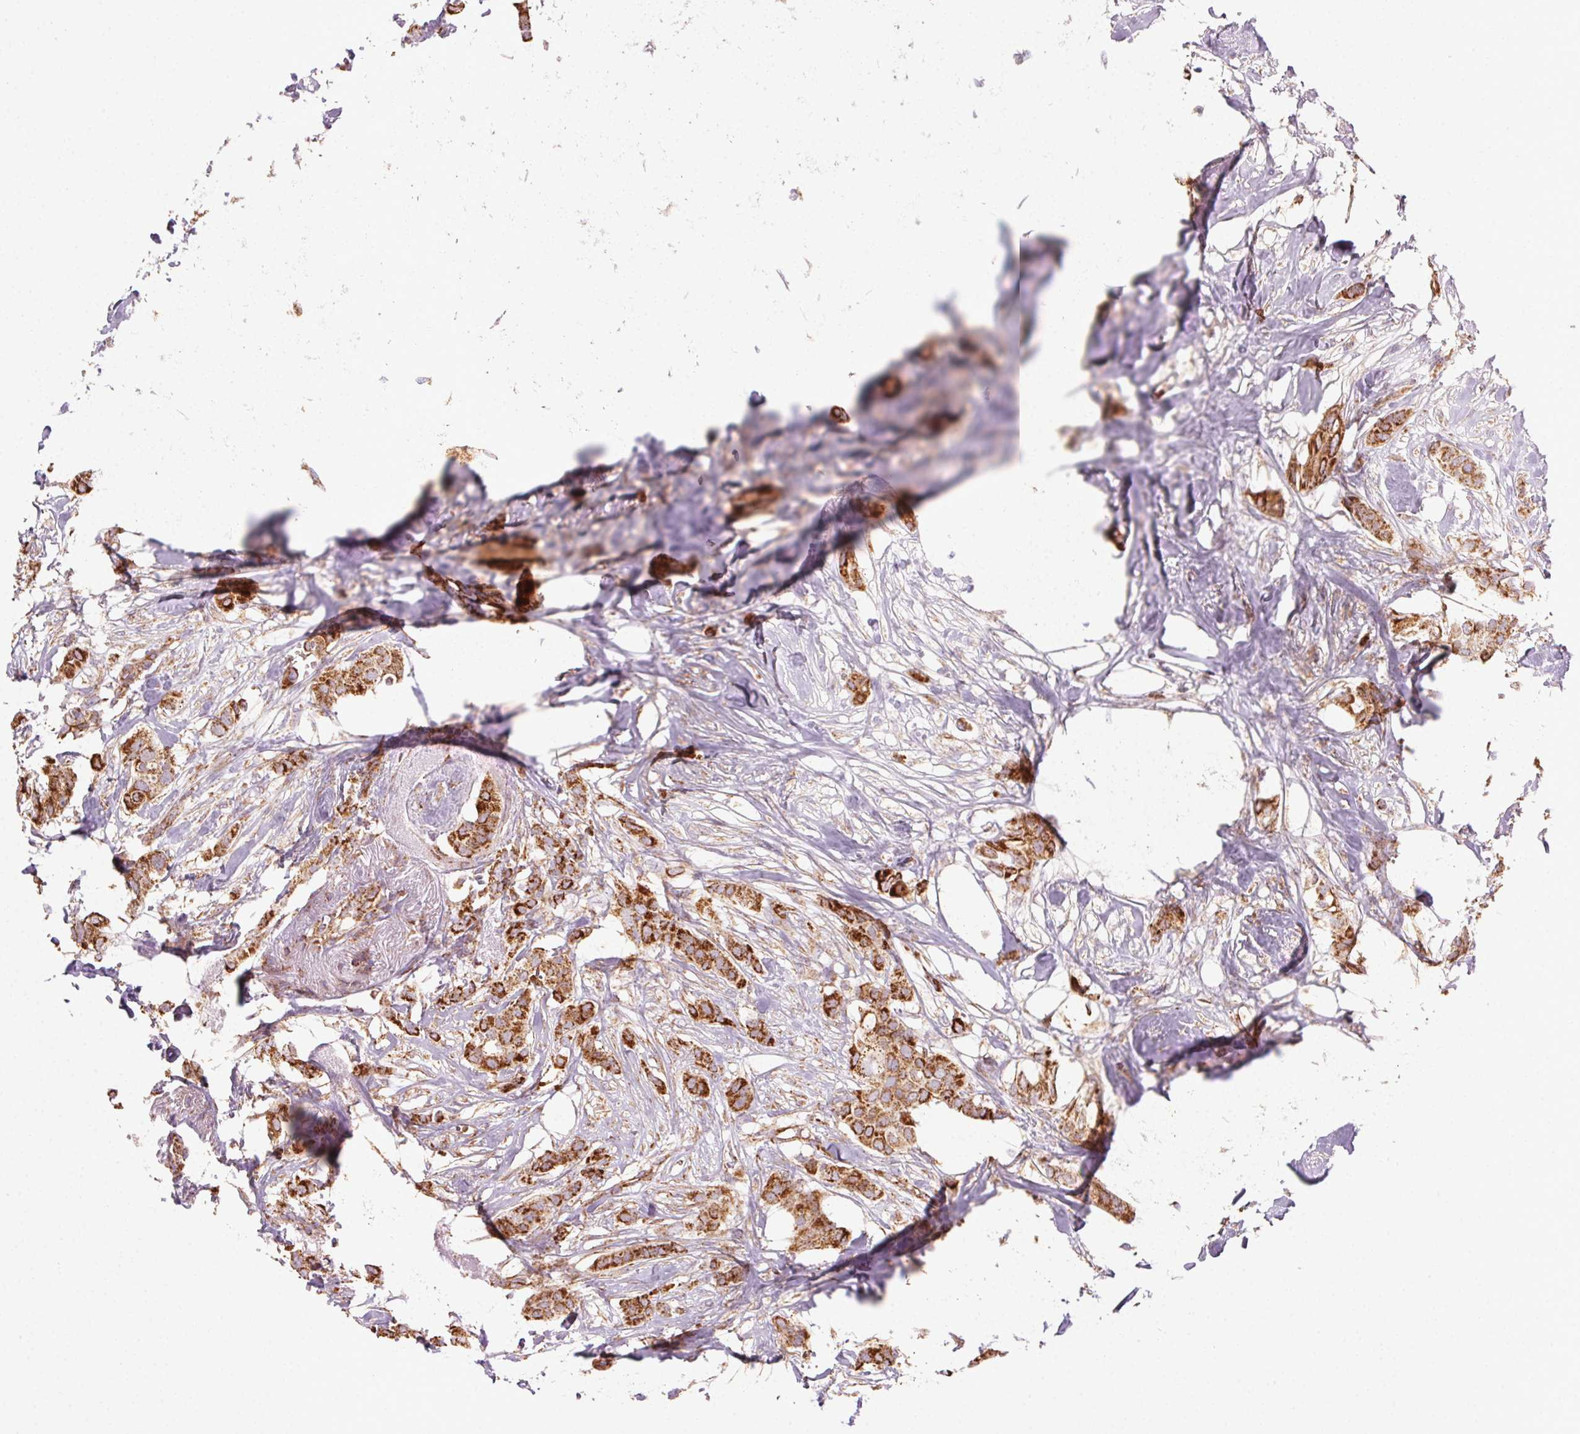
{"staining": {"intensity": "strong", "quantity": ">75%", "location": "cytoplasmic/membranous"}, "tissue": "breast cancer", "cell_type": "Tumor cells", "image_type": "cancer", "snomed": [{"axis": "morphology", "description": "Duct carcinoma"}, {"axis": "topography", "description": "Breast"}], "caption": "Human invasive ductal carcinoma (breast) stained with a brown dye displays strong cytoplasmic/membranous positive expression in approximately >75% of tumor cells.", "gene": "CLPB", "patient": {"sex": "female", "age": 62}}